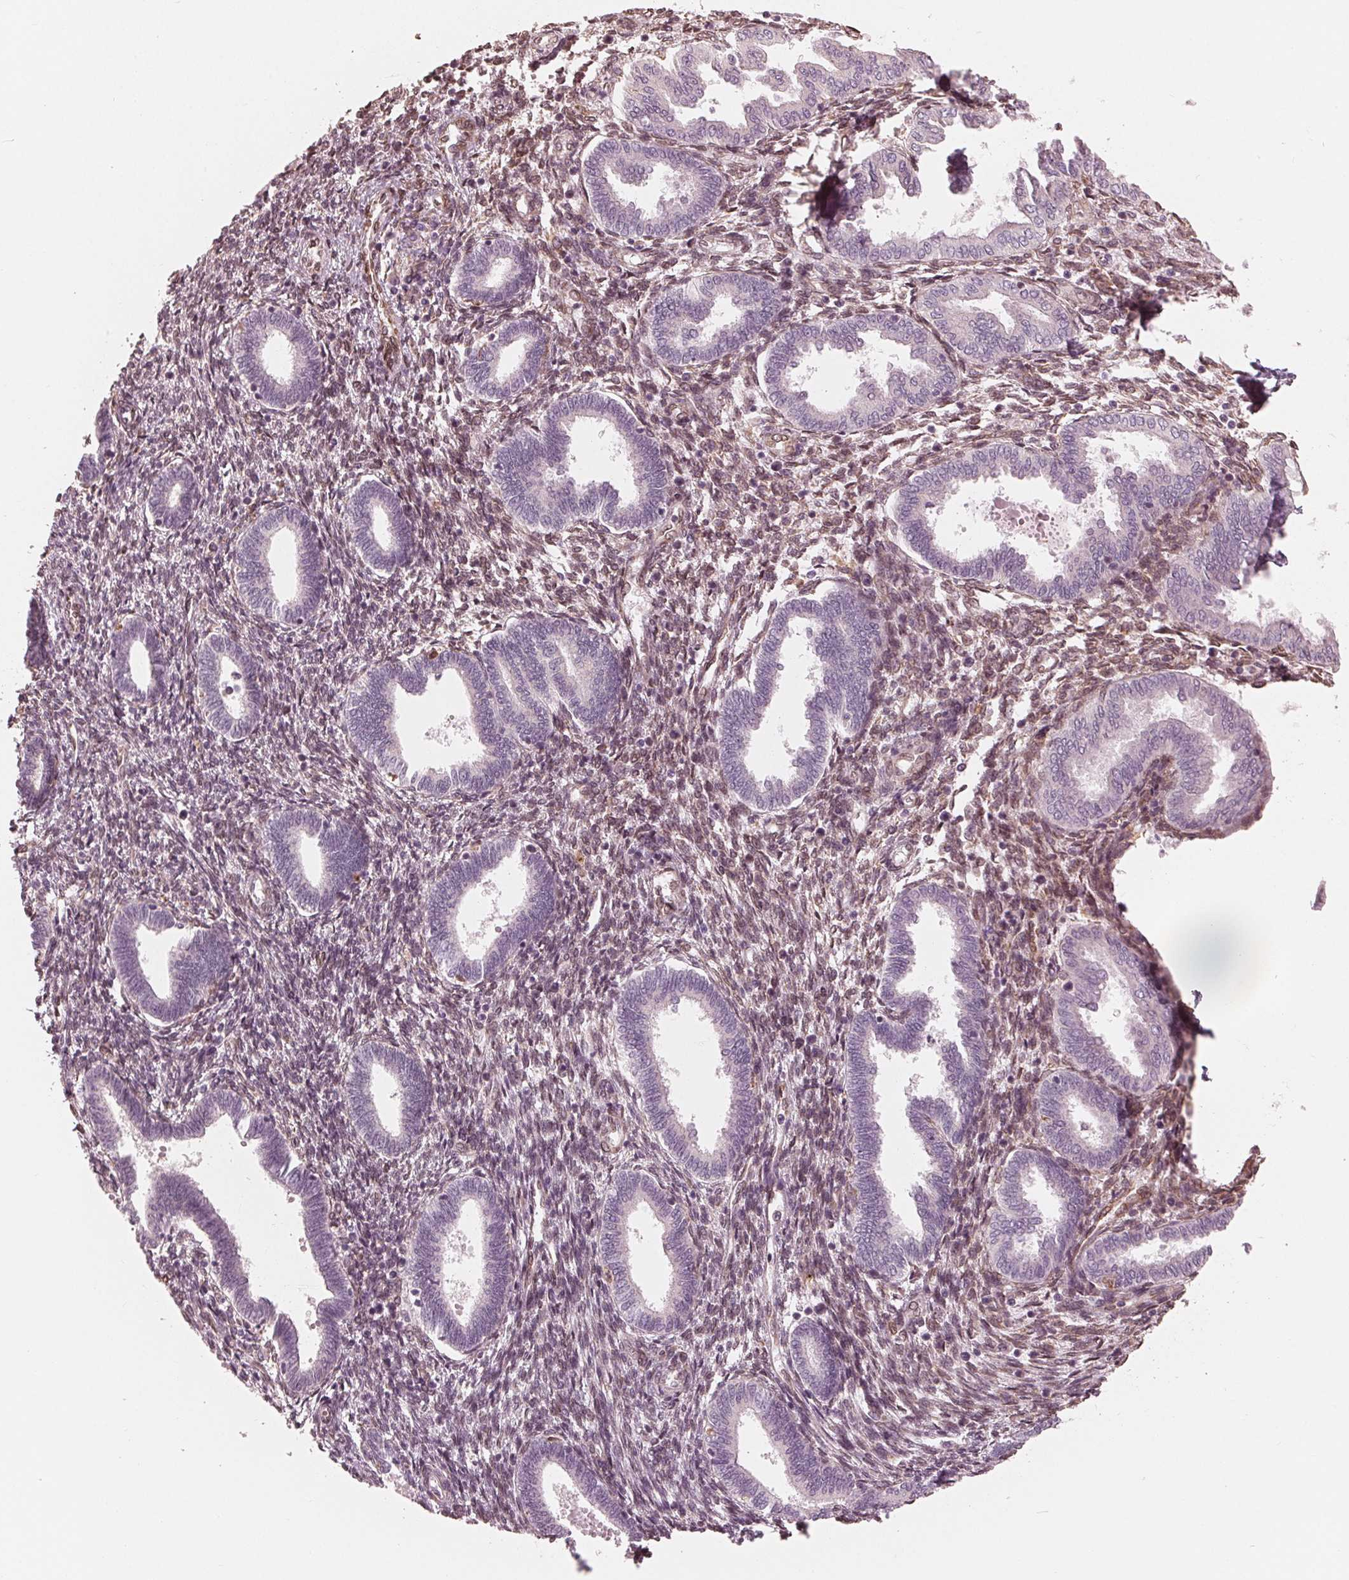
{"staining": {"intensity": "moderate", "quantity": "25%-75%", "location": "cytoplasmic/membranous"}, "tissue": "endometrium", "cell_type": "Cells in endometrial stroma", "image_type": "normal", "snomed": [{"axis": "morphology", "description": "Normal tissue, NOS"}, {"axis": "topography", "description": "Endometrium"}], "caption": "Immunohistochemical staining of normal endometrium exhibits 25%-75% levels of moderate cytoplasmic/membranous protein positivity in about 25%-75% of cells in endometrial stroma. The protein of interest is shown in brown color, while the nuclei are stained blue.", "gene": "IKBIP", "patient": {"sex": "female", "age": 42}}